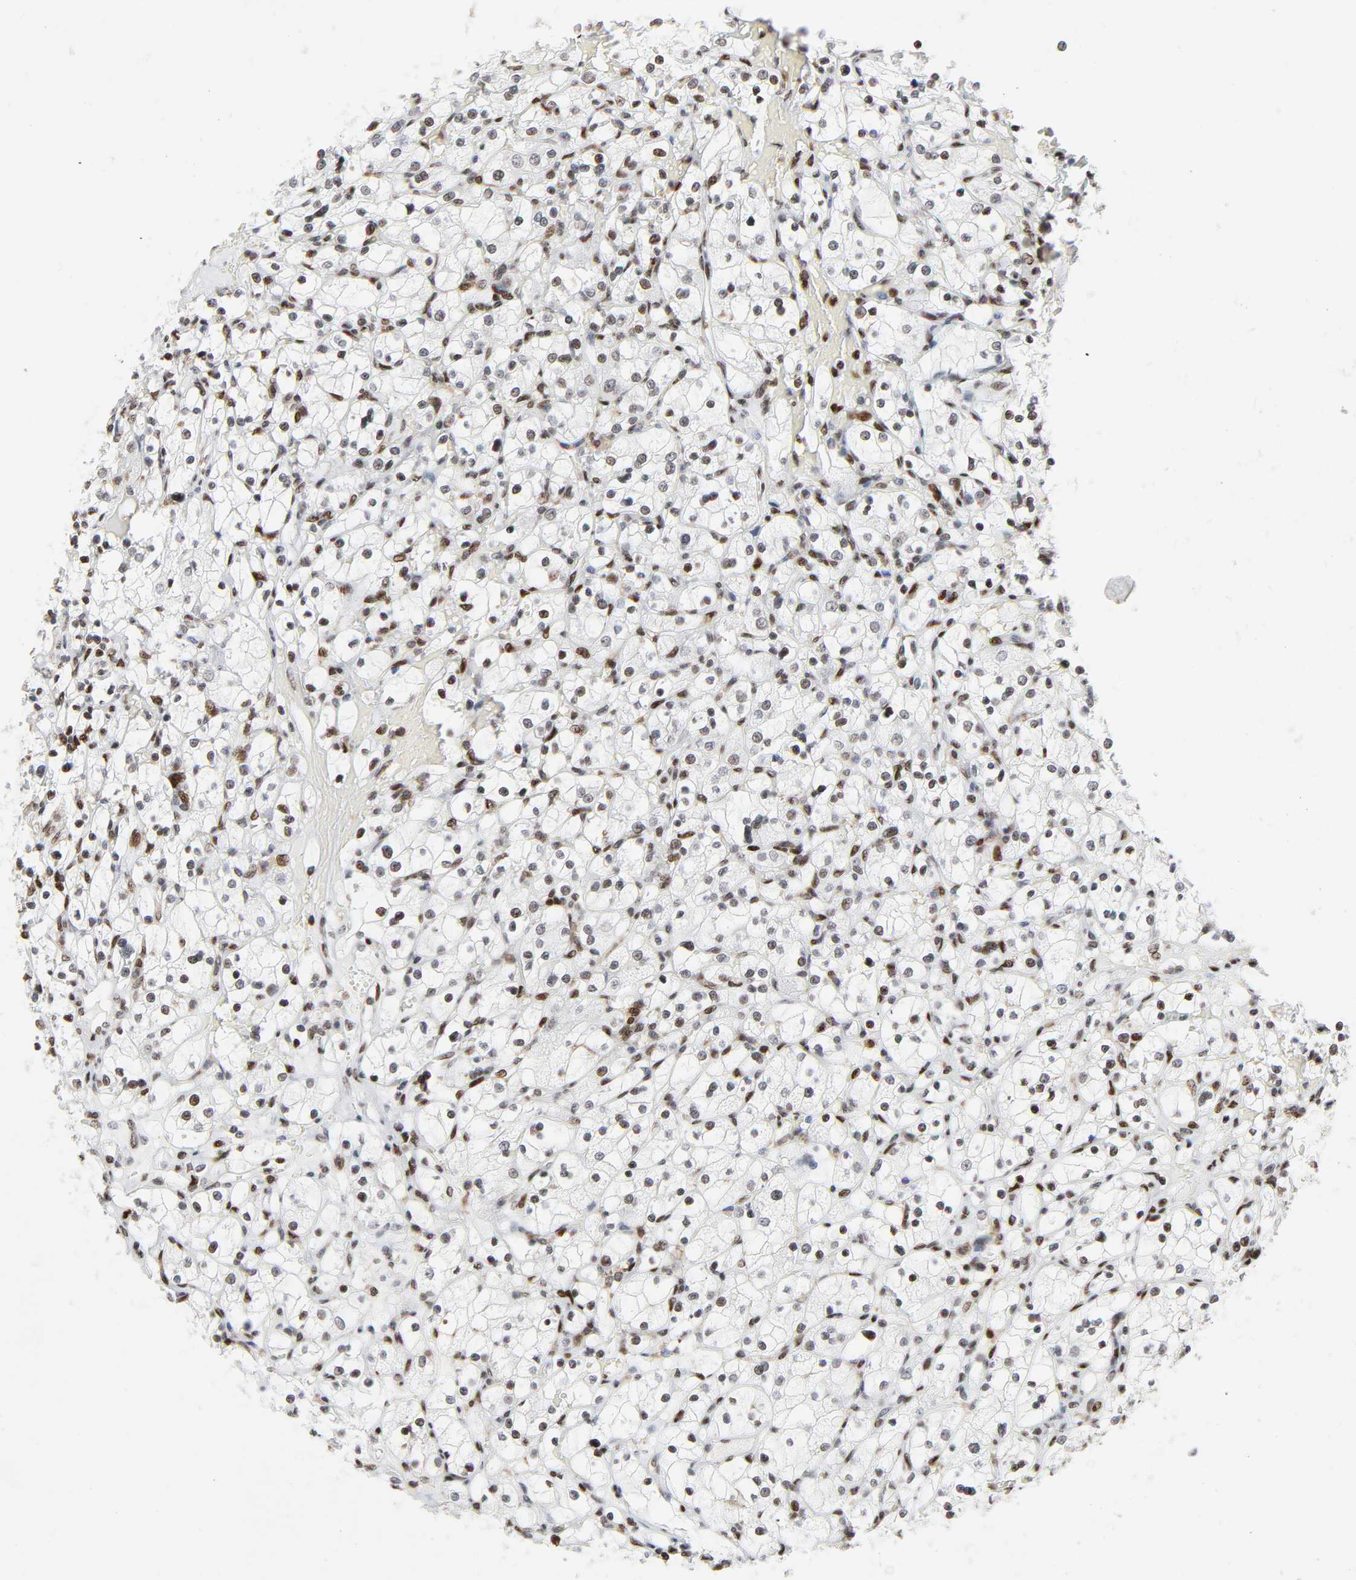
{"staining": {"intensity": "moderate", "quantity": "25%-75%", "location": "nuclear"}, "tissue": "renal cancer", "cell_type": "Tumor cells", "image_type": "cancer", "snomed": [{"axis": "morphology", "description": "Adenocarcinoma, NOS"}, {"axis": "topography", "description": "Kidney"}], "caption": "Renal cancer (adenocarcinoma) stained for a protein demonstrates moderate nuclear positivity in tumor cells.", "gene": "WAS", "patient": {"sex": "female", "age": 83}}